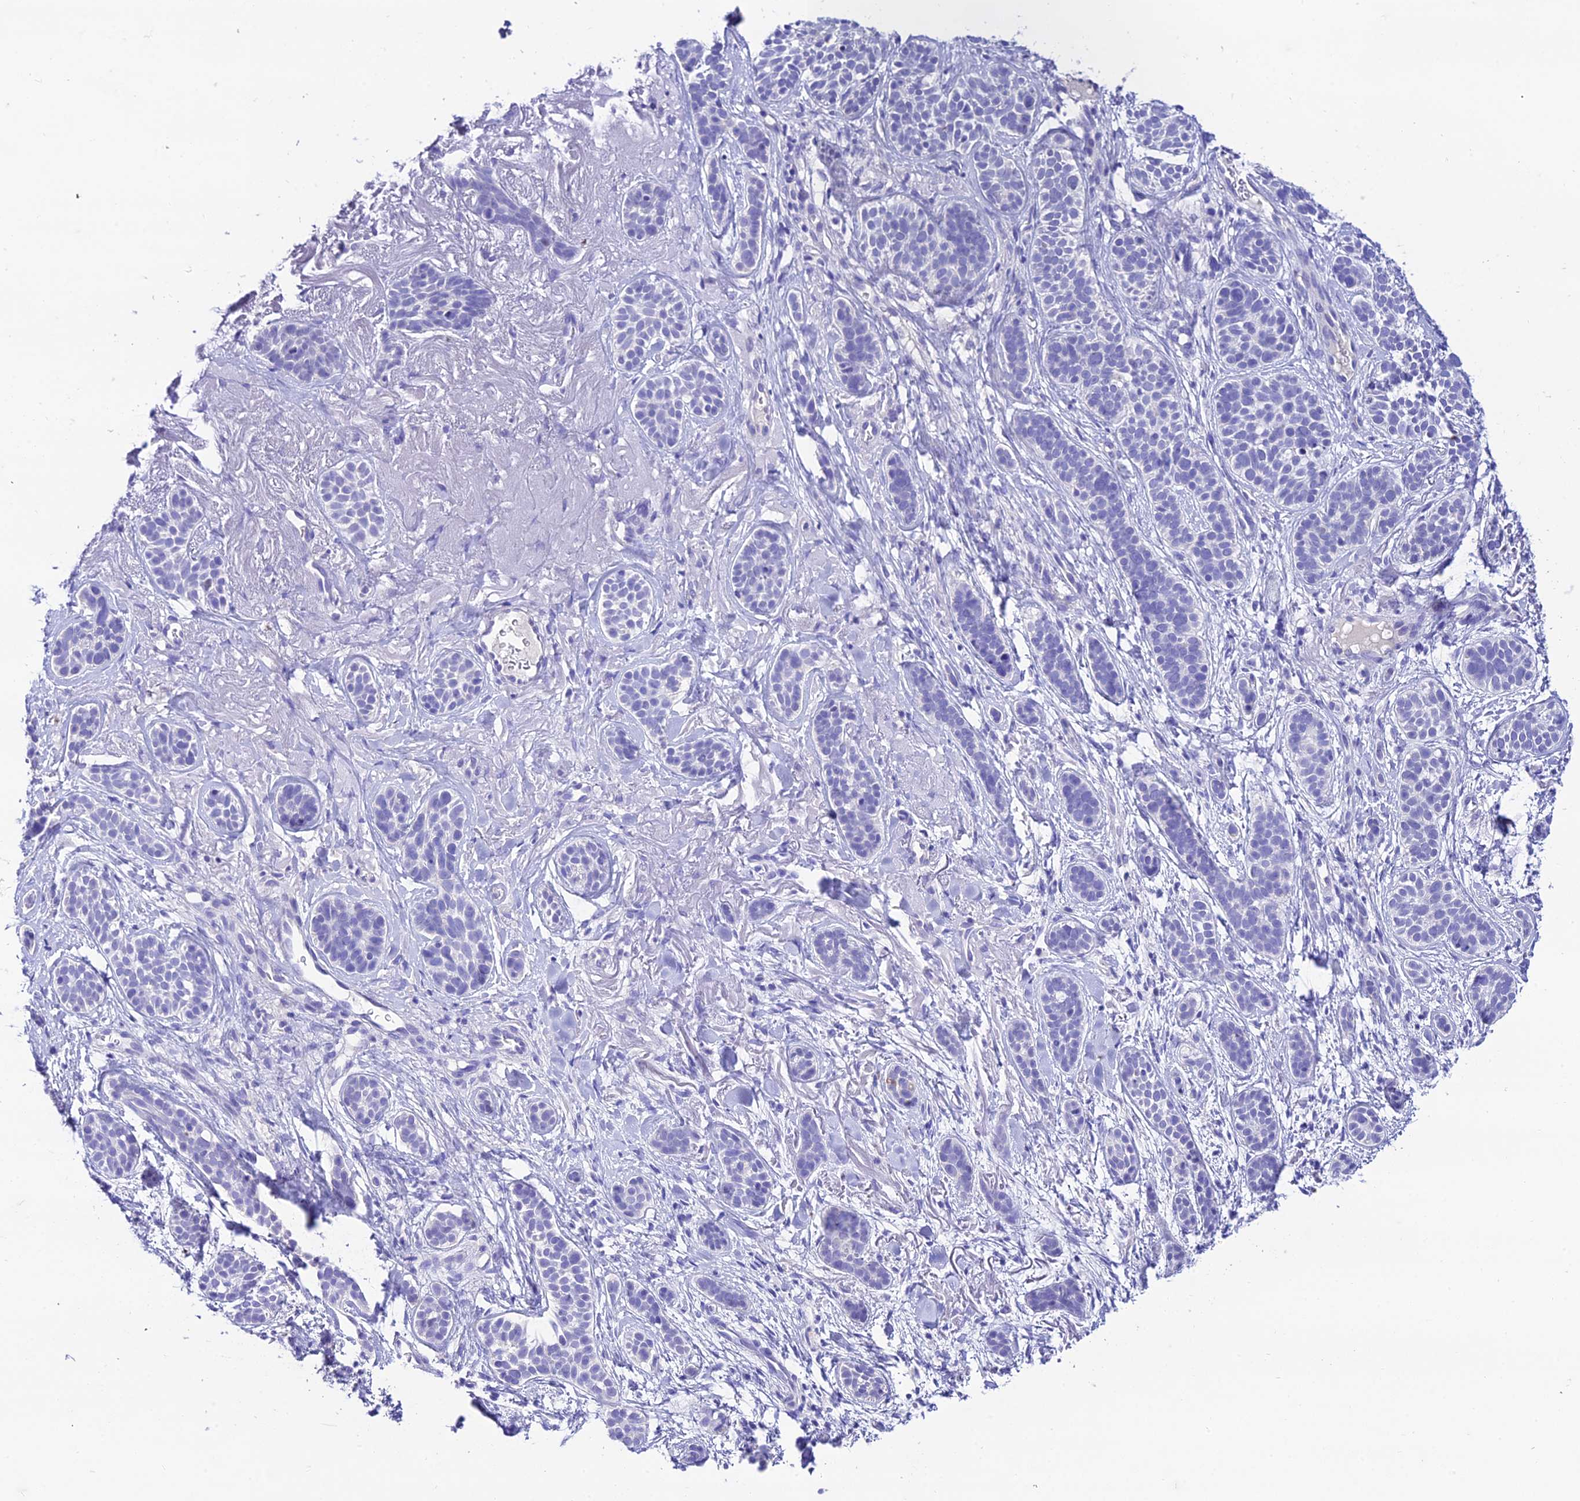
{"staining": {"intensity": "negative", "quantity": "none", "location": "none"}, "tissue": "skin cancer", "cell_type": "Tumor cells", "image_type": "cancer", "snomed": [{"axis": "morphology", "description": "Basal cell carcinoma"}, {"axis": "topography", "description": "Skin"}], "caption": "An image of basal cell carcinoma (skin) stained for a protein reveals no brown staining in tumor cells. Nuclei are stained in blue.", "gene": "NLRP6", "patient": {"sex": "male", "age": 71}}